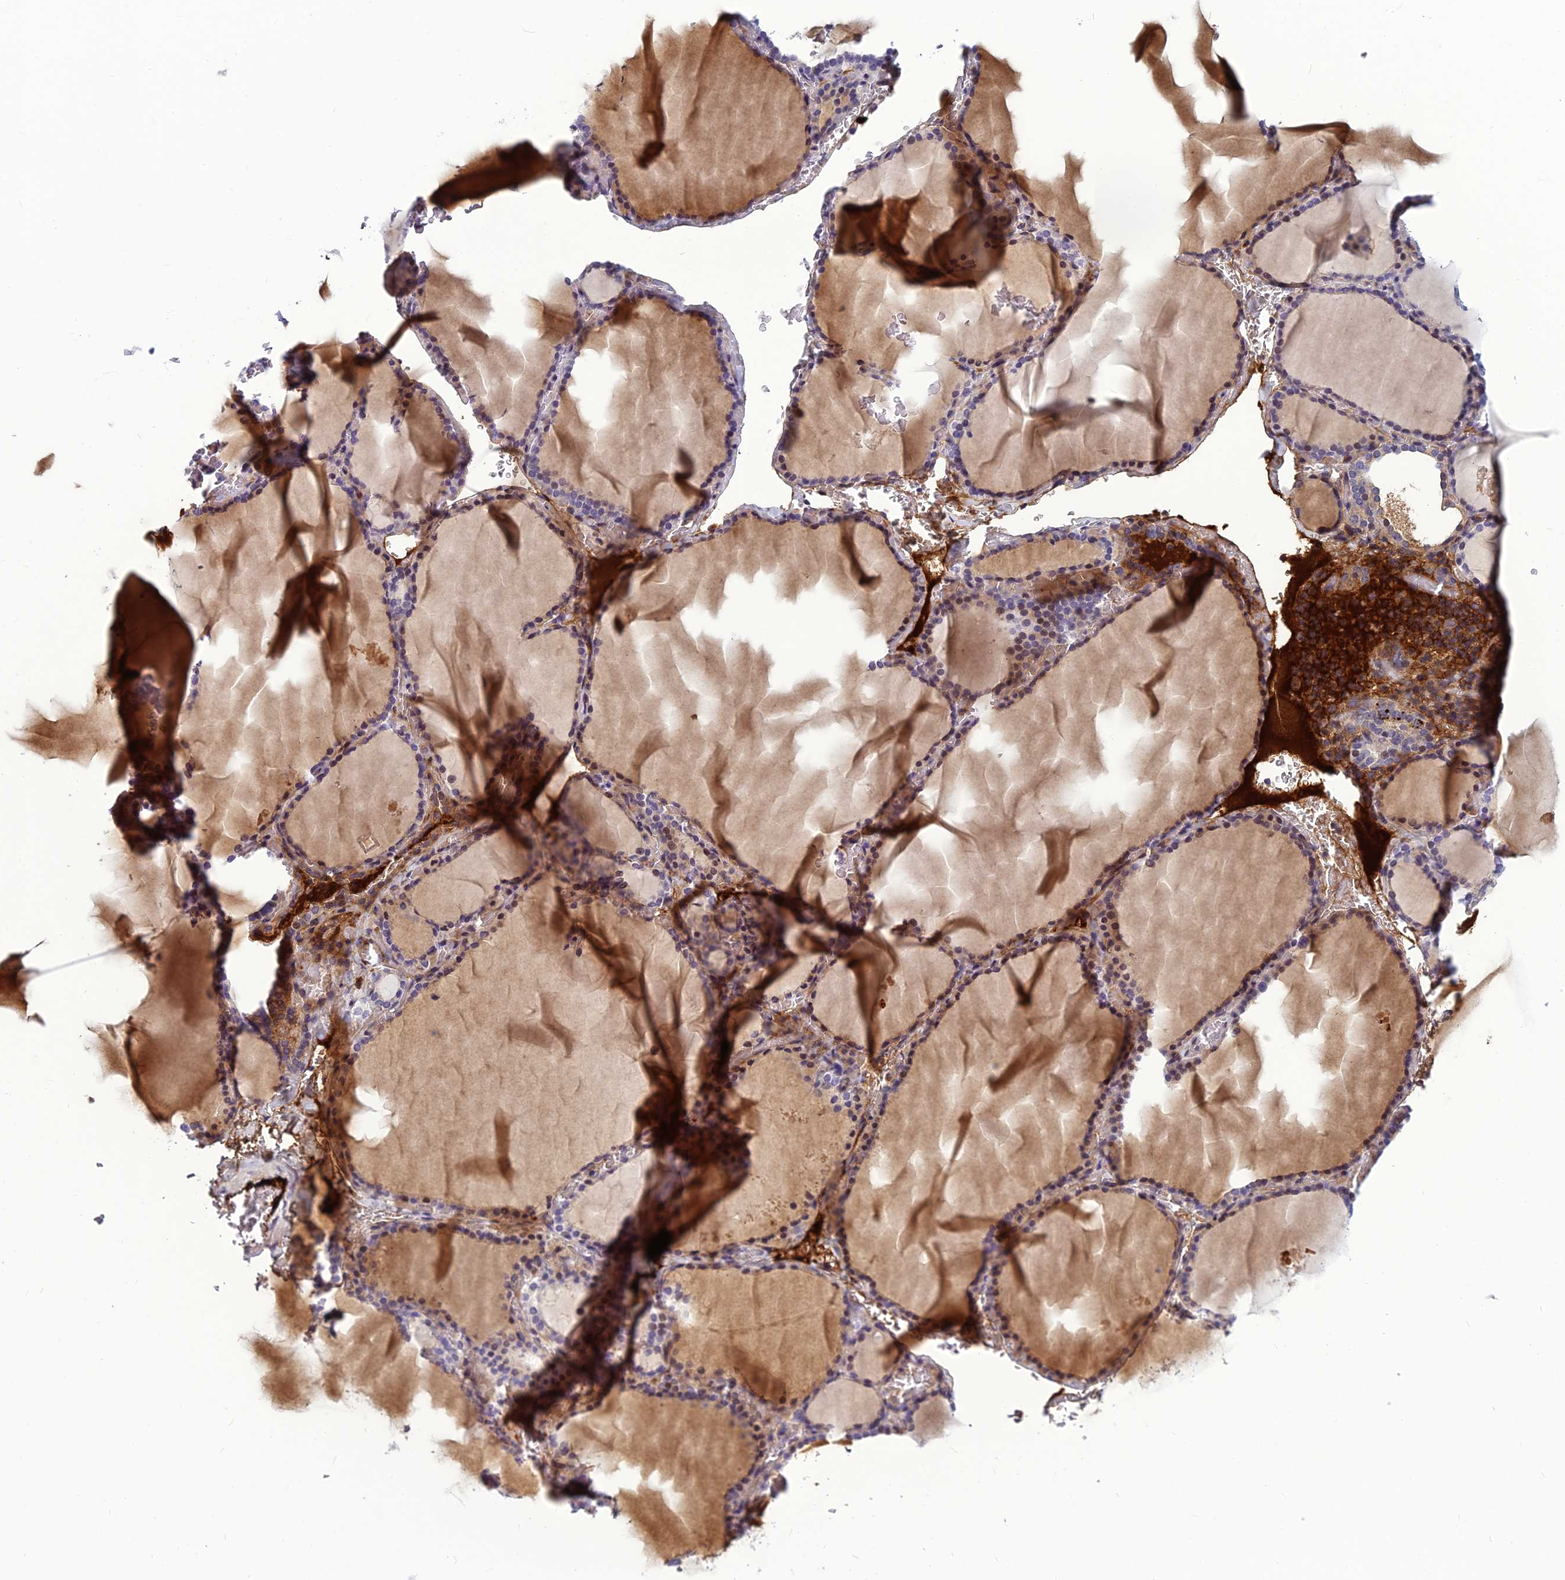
{"staining": {"intensity": "weak", "quantity": "<25%", "location": "cytoplasmic/membranous,nuclear"}, "tissue": "thyroid gland", "cell_type": "Glandular cells", "image_type": "normal", "snomed": [{"axis": "morphology", "description": "Normal tissue, NOS"}, {"axis": "topography", "description": "Thyroid gland"}], "caption": "The IHC histopathology image has no significant positivity in glandular cells of thyroid gland. The staining is performed using DAB brown chromogen with nuclei counter-stained in using hematoxylin.", "gene": "CLEC11A", "patient": {"sex": "female", "age": 39}}